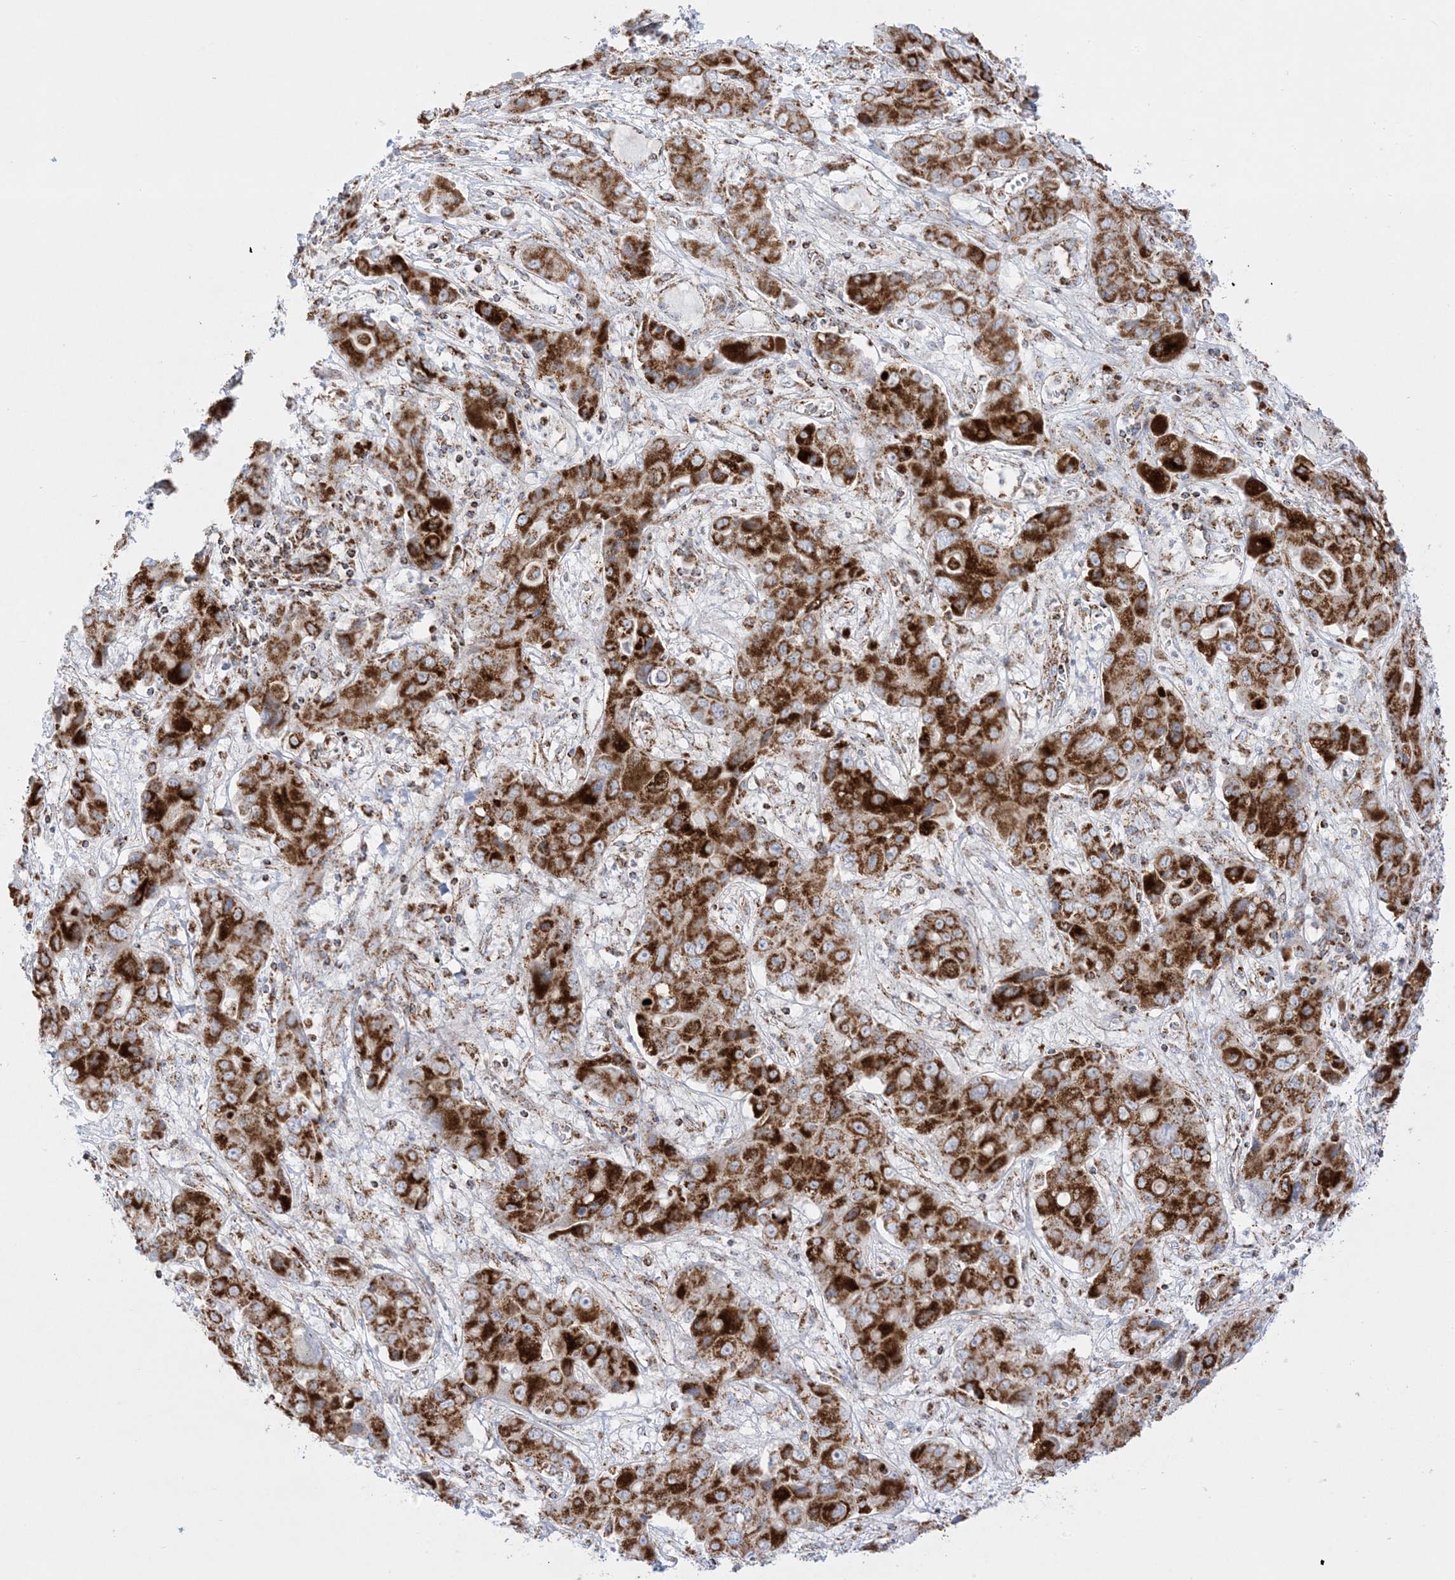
{"staining": {"intensity": "strong", "quantity": ">75%", "location": "cytoplasmic/membranous"}, "tissue": "liver cancer", "cell_type": "Tumor cells", "image_type": "cancer", "snomed": [{"axis": "morphology", "description": "Cholangiocarcinoma"}, {"axis": "topography", "description": "Liver"}], "caption": "Immunohistochemical staining of liver cancer shows strong cytoplasmic/membranous protein staining in approximately >75% of tumor cells. (Stains: DAB (3,3'-diaminobenzidine) in brown, nuclei in blue, Microscopy: brightfield microscopy at high magnification).", "gene": "MRPS36", "patient": {"sex": "male", "age": 67}}